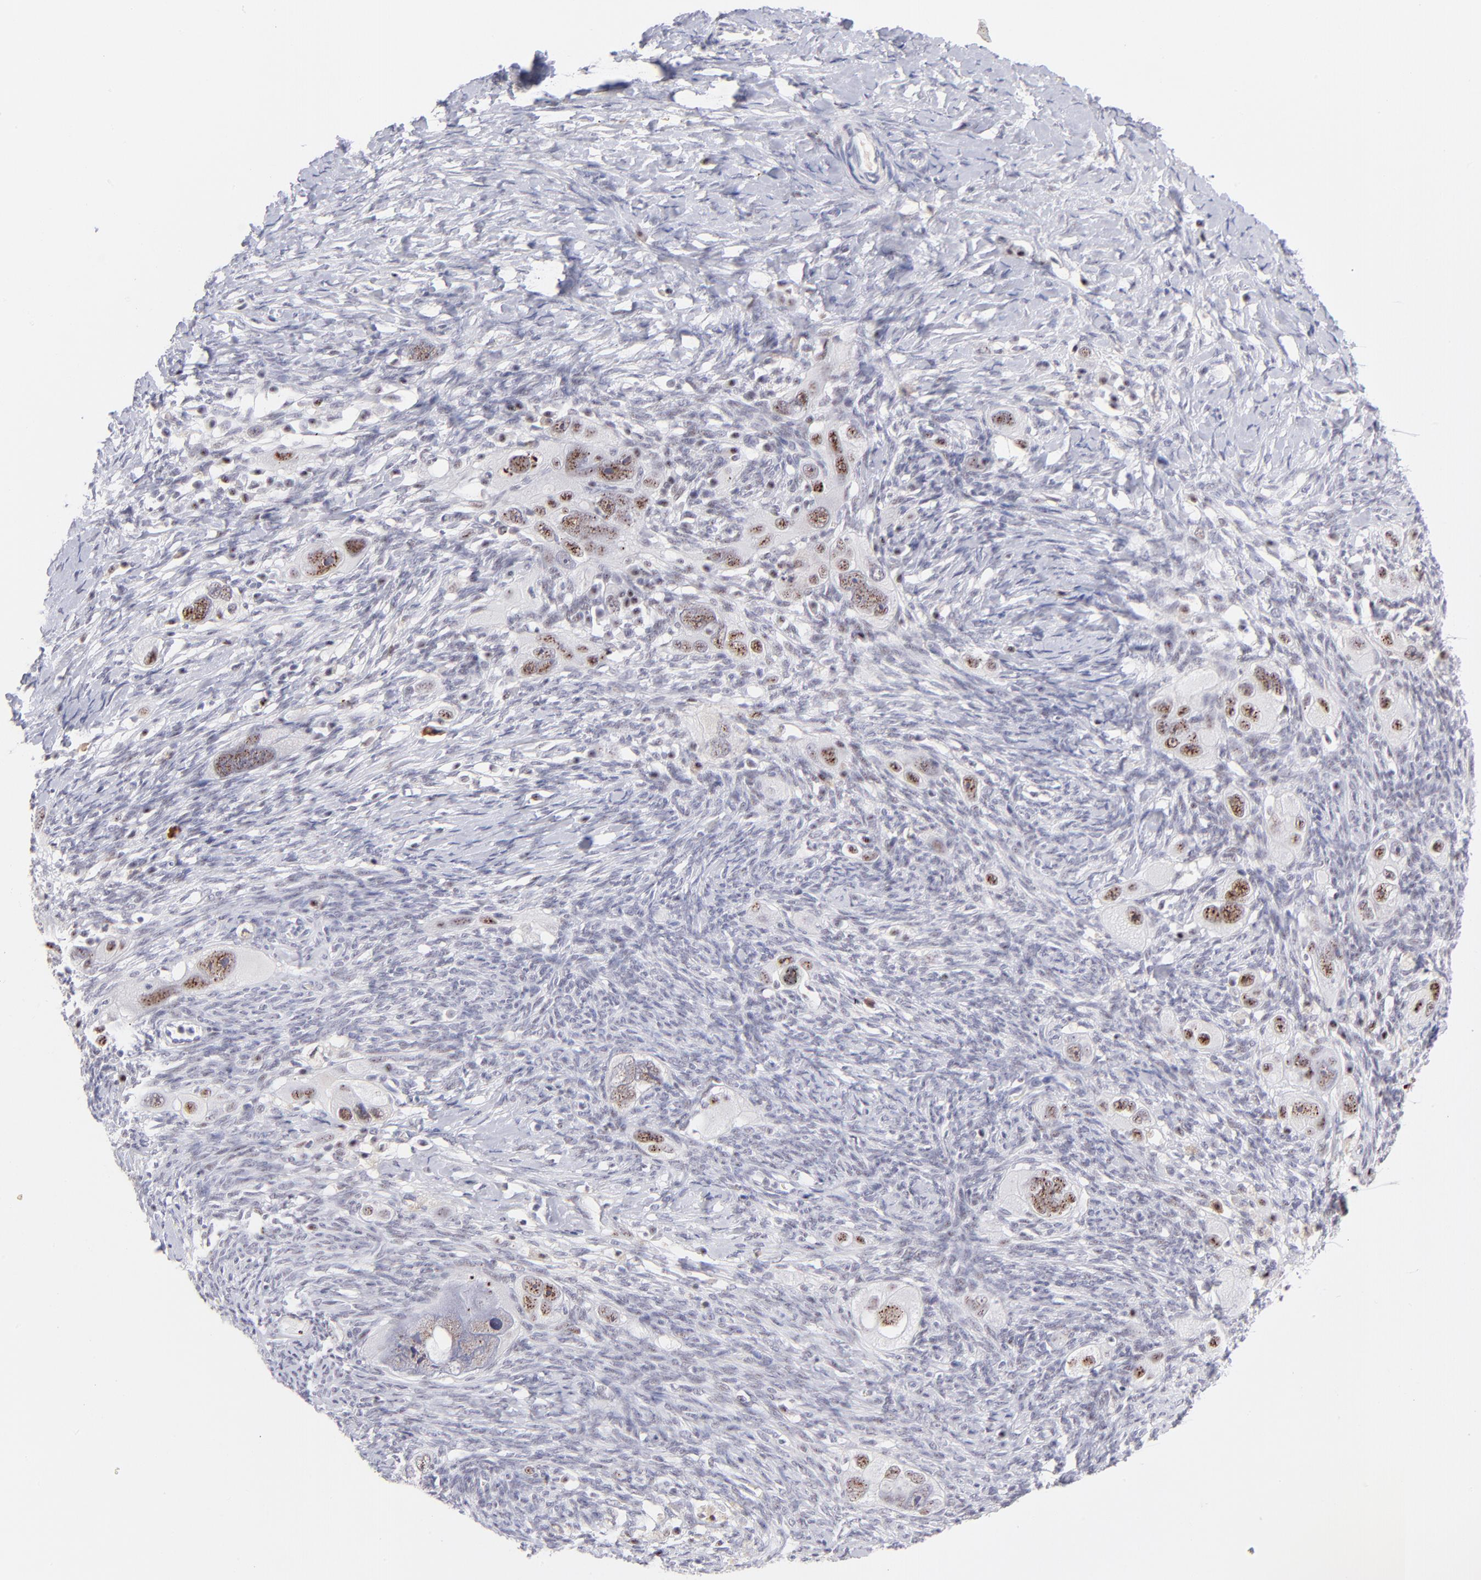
{"staining": {"intensity": "moderate", "quantity": ">75%", "location": "nuclear"}, "tissue": "ovarian cancer", "cell_type": "Tumor cells", "image_type": "cancer", "snomed": [{"axis": "morphology", "description": "Normal tissue, NOS"}, {"axis": "morphology", "description": "Cystadenocarcinoma, serous, NOS"}, {"axis": "topography", "description": "Ovary"}], "caption": "Protein staining demonstrates moderate nuclear positivity in approximately >75% of tumor cells in serous cystadenocarcinoma (ovarian). (DAB = brown stain, brightfield microscopy at high magnification).", "gene": "CDC25C", "patient": {"sex": "female", "age": 62}}